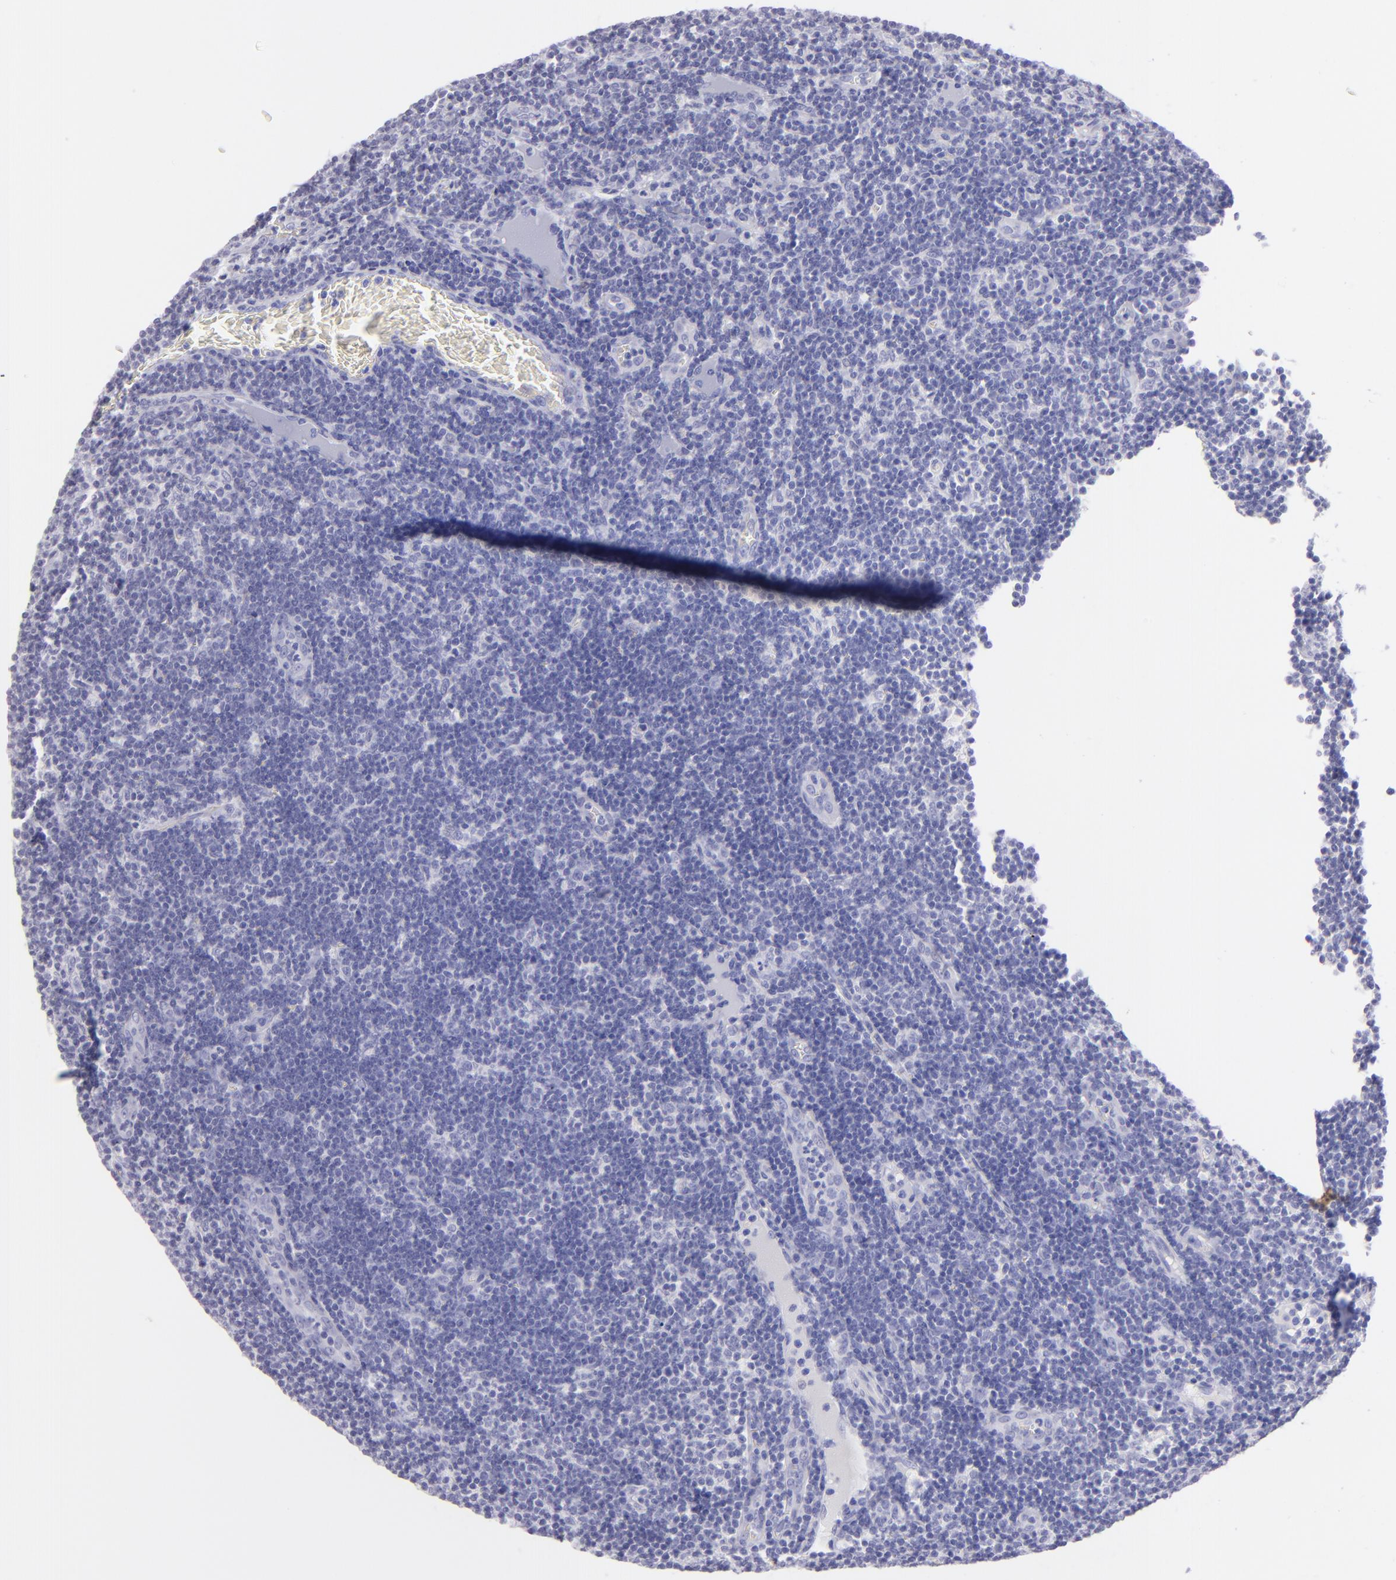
{"staining": {"intensity": "negative", "quantity": "none", "location": "none"}, "tissue": "lymph node", "cell_type": "Germinal center cells", "image_type": "normal", "snomed": [{"axis": "morphology", "description": "Normal tissue, NOS"}, {"axis": "morphology", "description": "Inflammation, NOS"}, {"axis": "topography", "description": "Lymph node"}, {"axis": "topography", "description": "Salivary gland"}], "caption": "Immunohistochemistry photomicrograph of benign lymph node stained for a protein (brown), which demonstrates no positivity in germinal center cells.", "gene": "SLC1A3", "patient": {"sex": "male", "age": 3}}